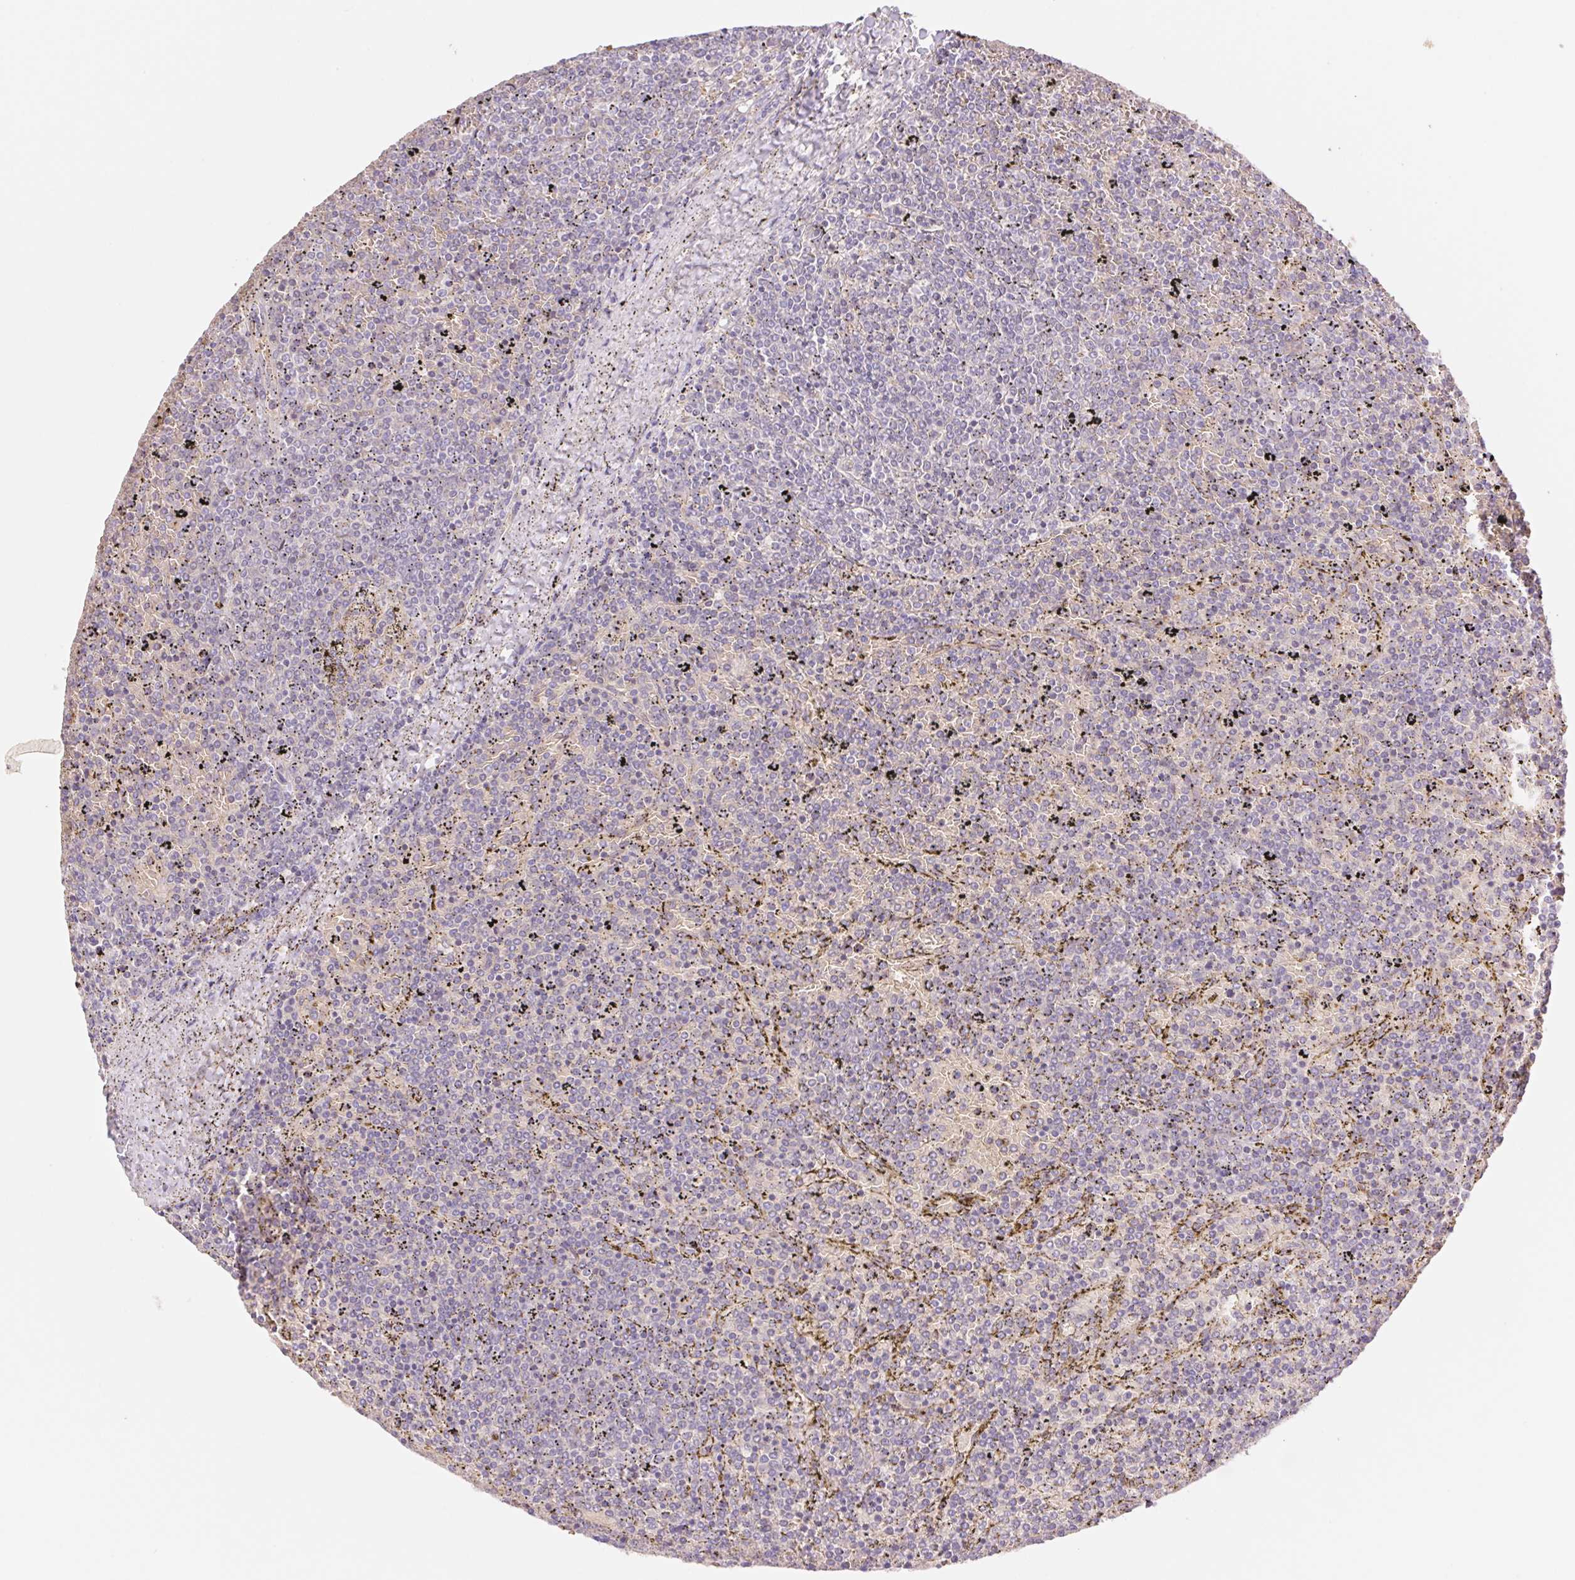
{"staining": {"intensity": "negative", "quantity": "none", "location": "none"}, "tissue": "lymphoma", "cell_type": "Tumor cells", "image_type": "cancer", "snomed": [{"axis": "morphology", "description": "Malignant lymphoma, non-Hodgkin's type, Low grade"}, {"axis": "topography", "description": "Spleen"}], "caption": "This is an immunohistochemistry histopathology image of human lymphoma. There is no expression in tumor cells.", "gene": "IGFL3", "patient": {"sex": "female", "age": 77}}